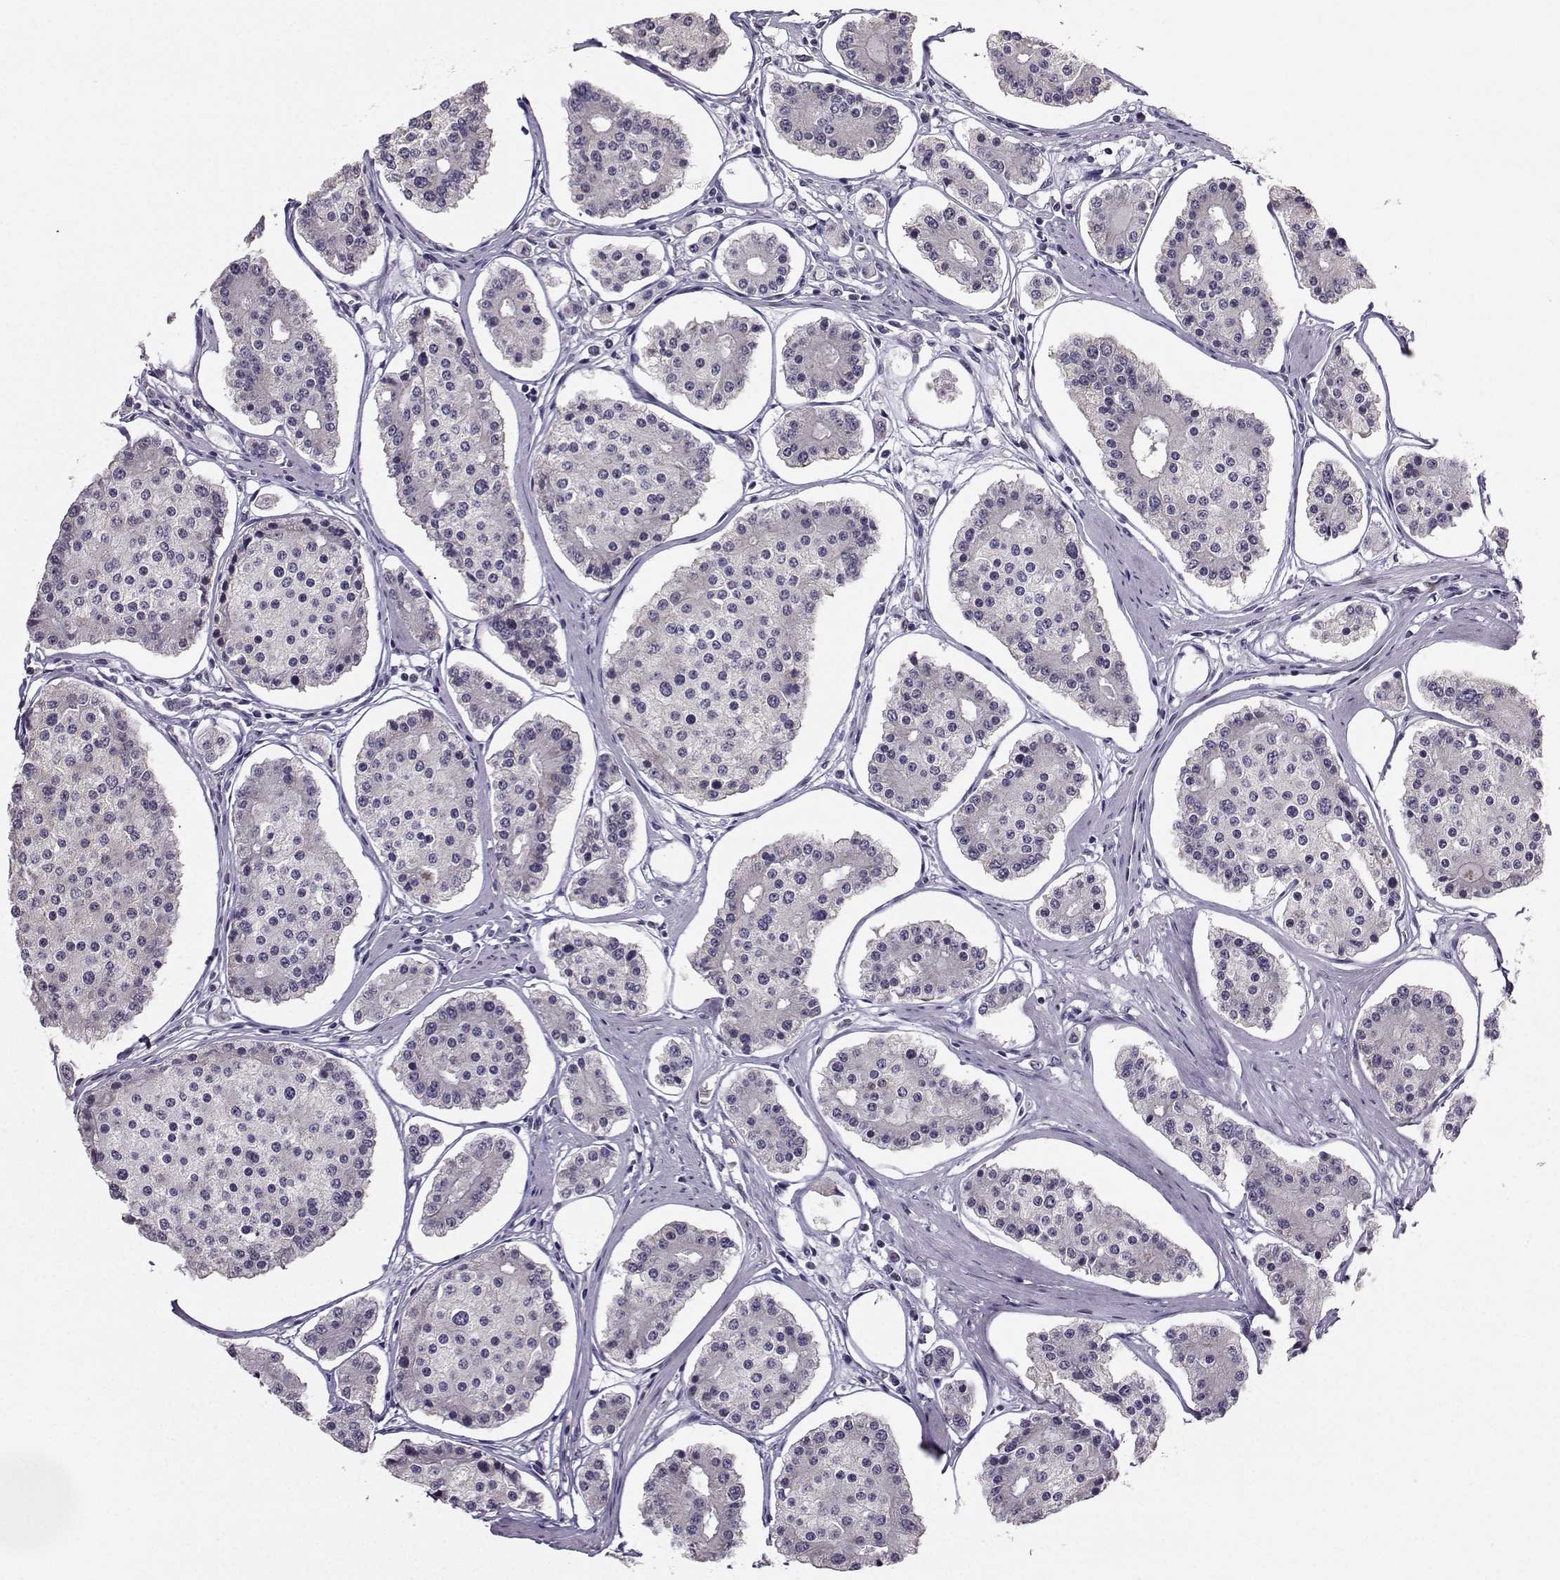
{"staining": {"intensity": "negative", "quantity": "none", "location": "none"}, "tissue": "carcinoid", "cell_type": "Tumor cells", "image_type": "cancer", "snomed": [{"axis": "morphology", "description": "Carcinoid, malignant, NOS"}, {"axis": "topography", "description": "Small intestine"}], "caption": "This is an IHC micrograph of malignant carcinoid. There is no expression in tumor cells.", "gene": "TSPYL5", "patient": {"sex": "female", "age": 65}}